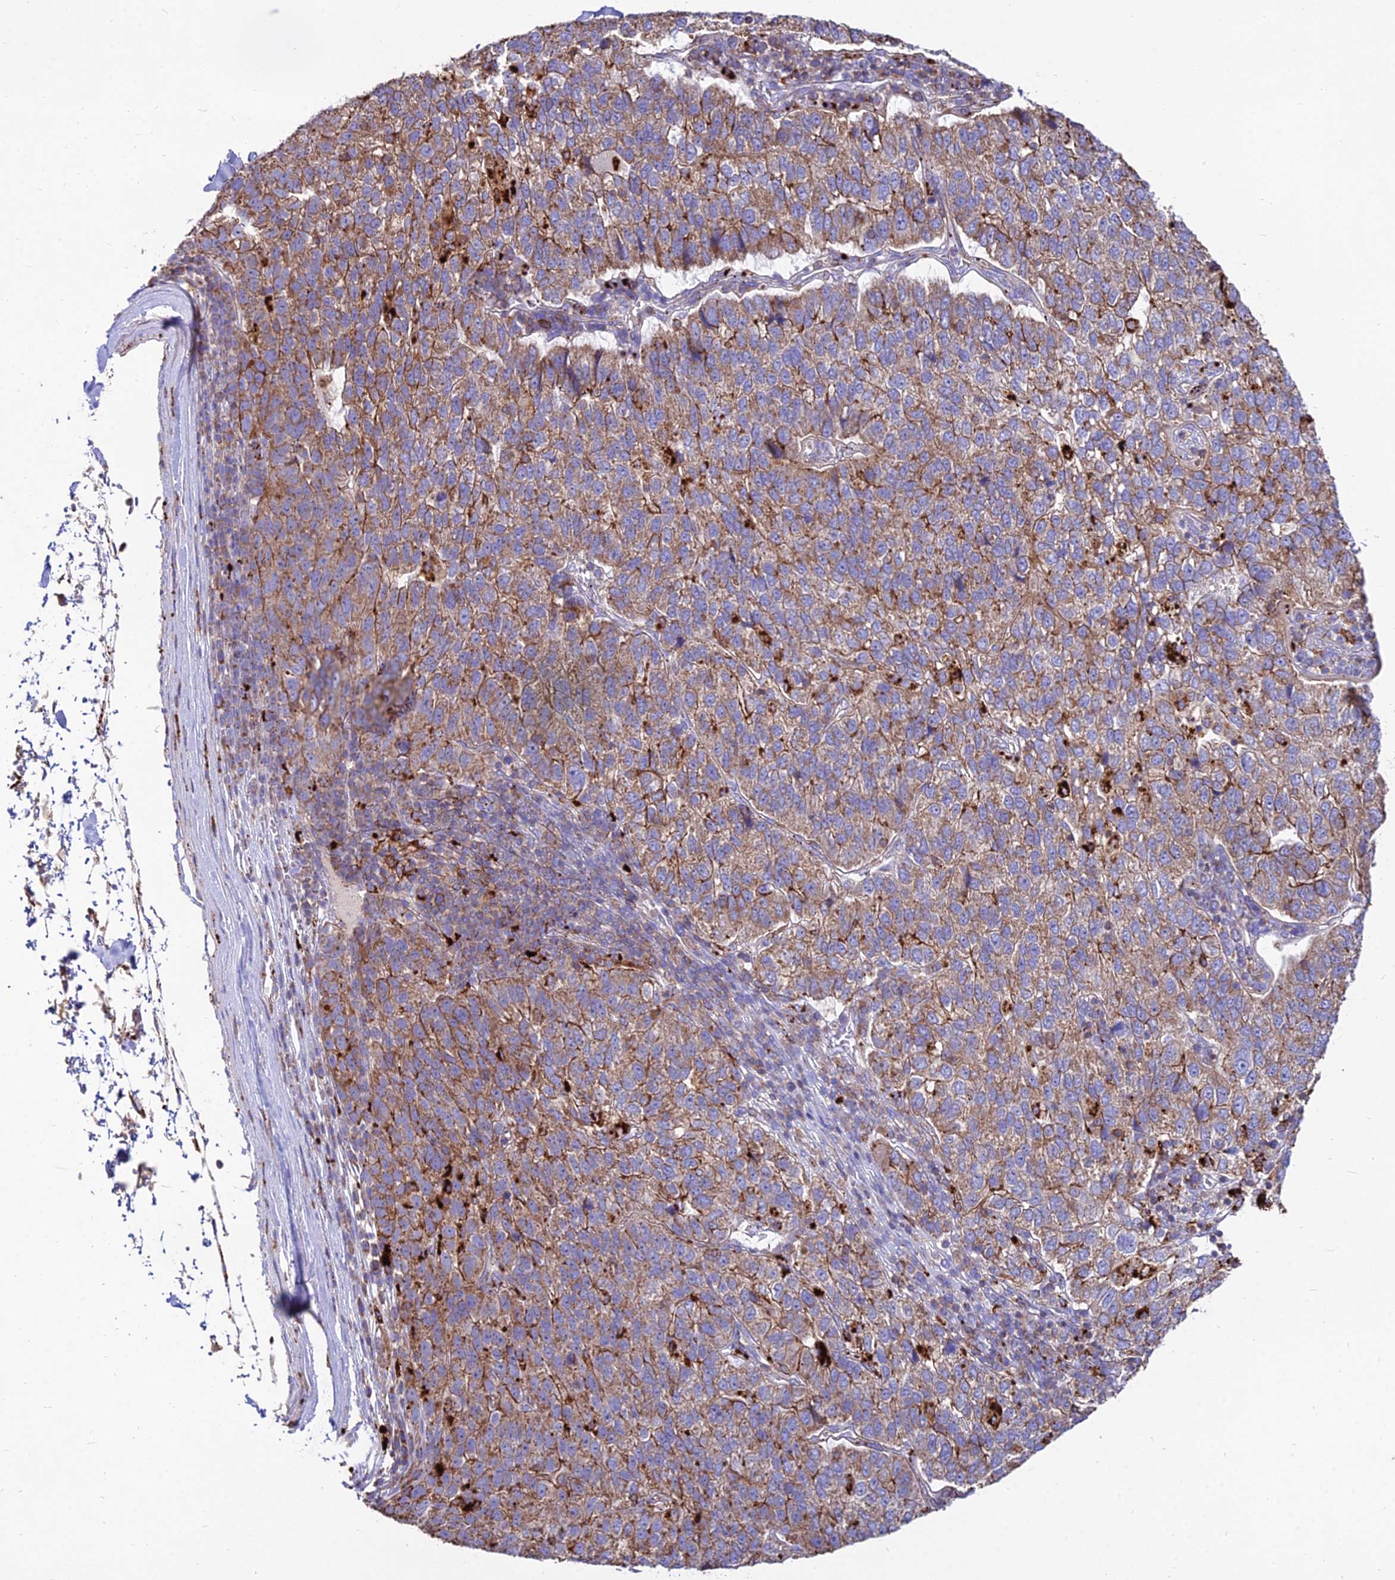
{"staining": {"intensity": "moderate", "quantity": ">75%", "location": "cytoplasmic/membranous"}, "tissue": "pancreatic cancer", "cell_type": "Tumor cells", "image_type": "cancer", "snomed": [{"axis": "morphology", "description": "Adenocarcinoma, NOS"}, {"axis": "topography", "description": "Pancreas"}], "caption": "Pancreatic cancer was stained to show a protein in brown. There is medium levels of moderate cytoplasmic/membranous expression in approximately >75% of tumor cells. (DAB = brown stain, brightfield microscopy at high magnification).", "gene": "PNLIPRP3", "patient": {"sex": "female", "age": 61}}